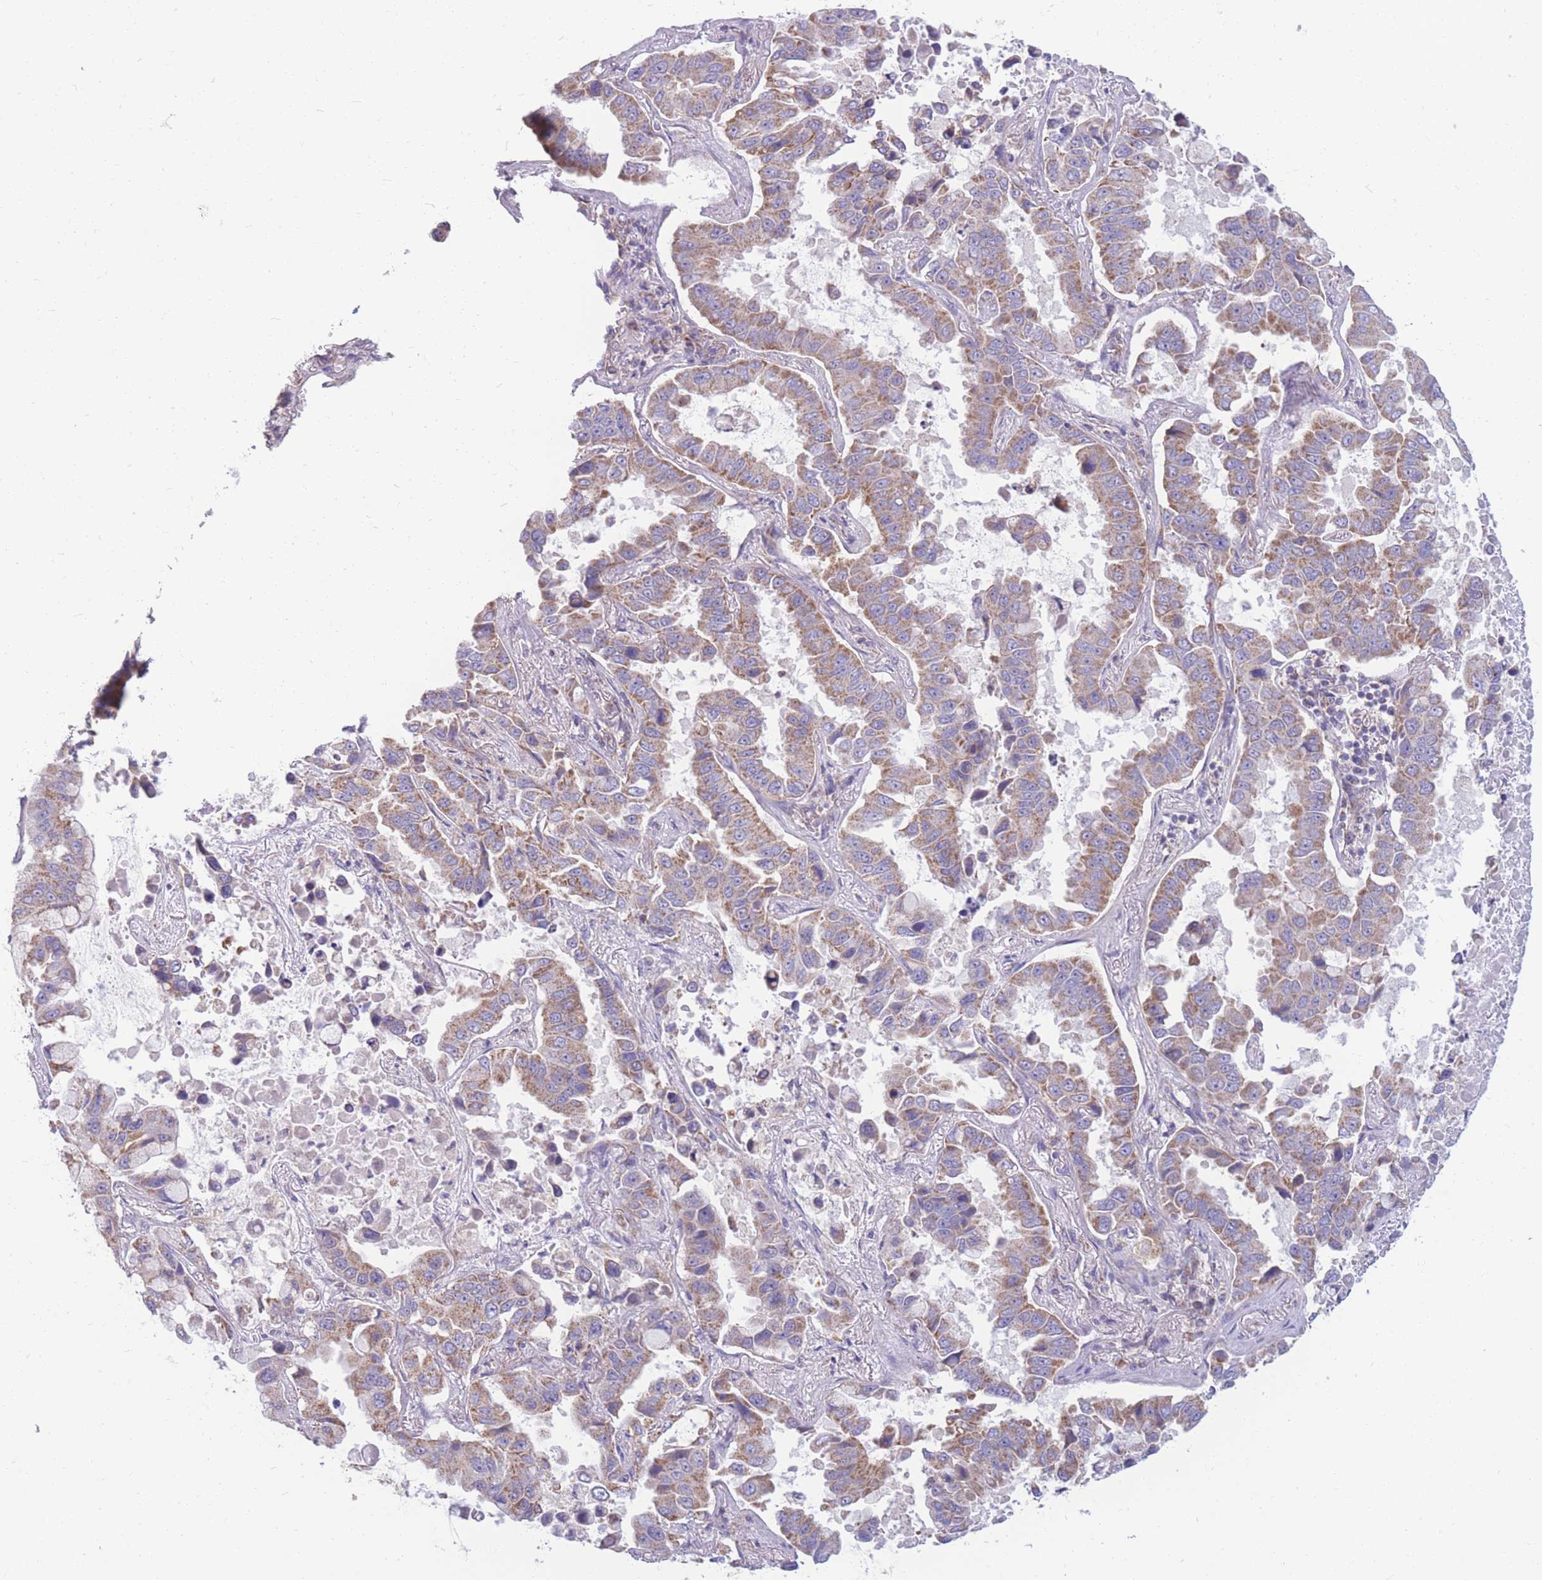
{"staining": {"intensity": "moderate", "quantity": ">75%", "location": "cytoplasmic/membranous"}, "tissue": "lung cancer", "cell_type": "Tumor cells", "image_type": "cancer", "snomed": [{"axis": "morphology", "description": "Adenocarcinoma, NOS"}, {"axis": "topography", "description": "Lung"}], "caption": "IHC image of human lung adenocarcinoma stained for a protein (brown), which reveals medium levels of moderate cytoplasmic/membranous positivity in about >75% of tumor cells.", "gene": "MRPS9", "patient": {"sex": "male", "age": 64}}